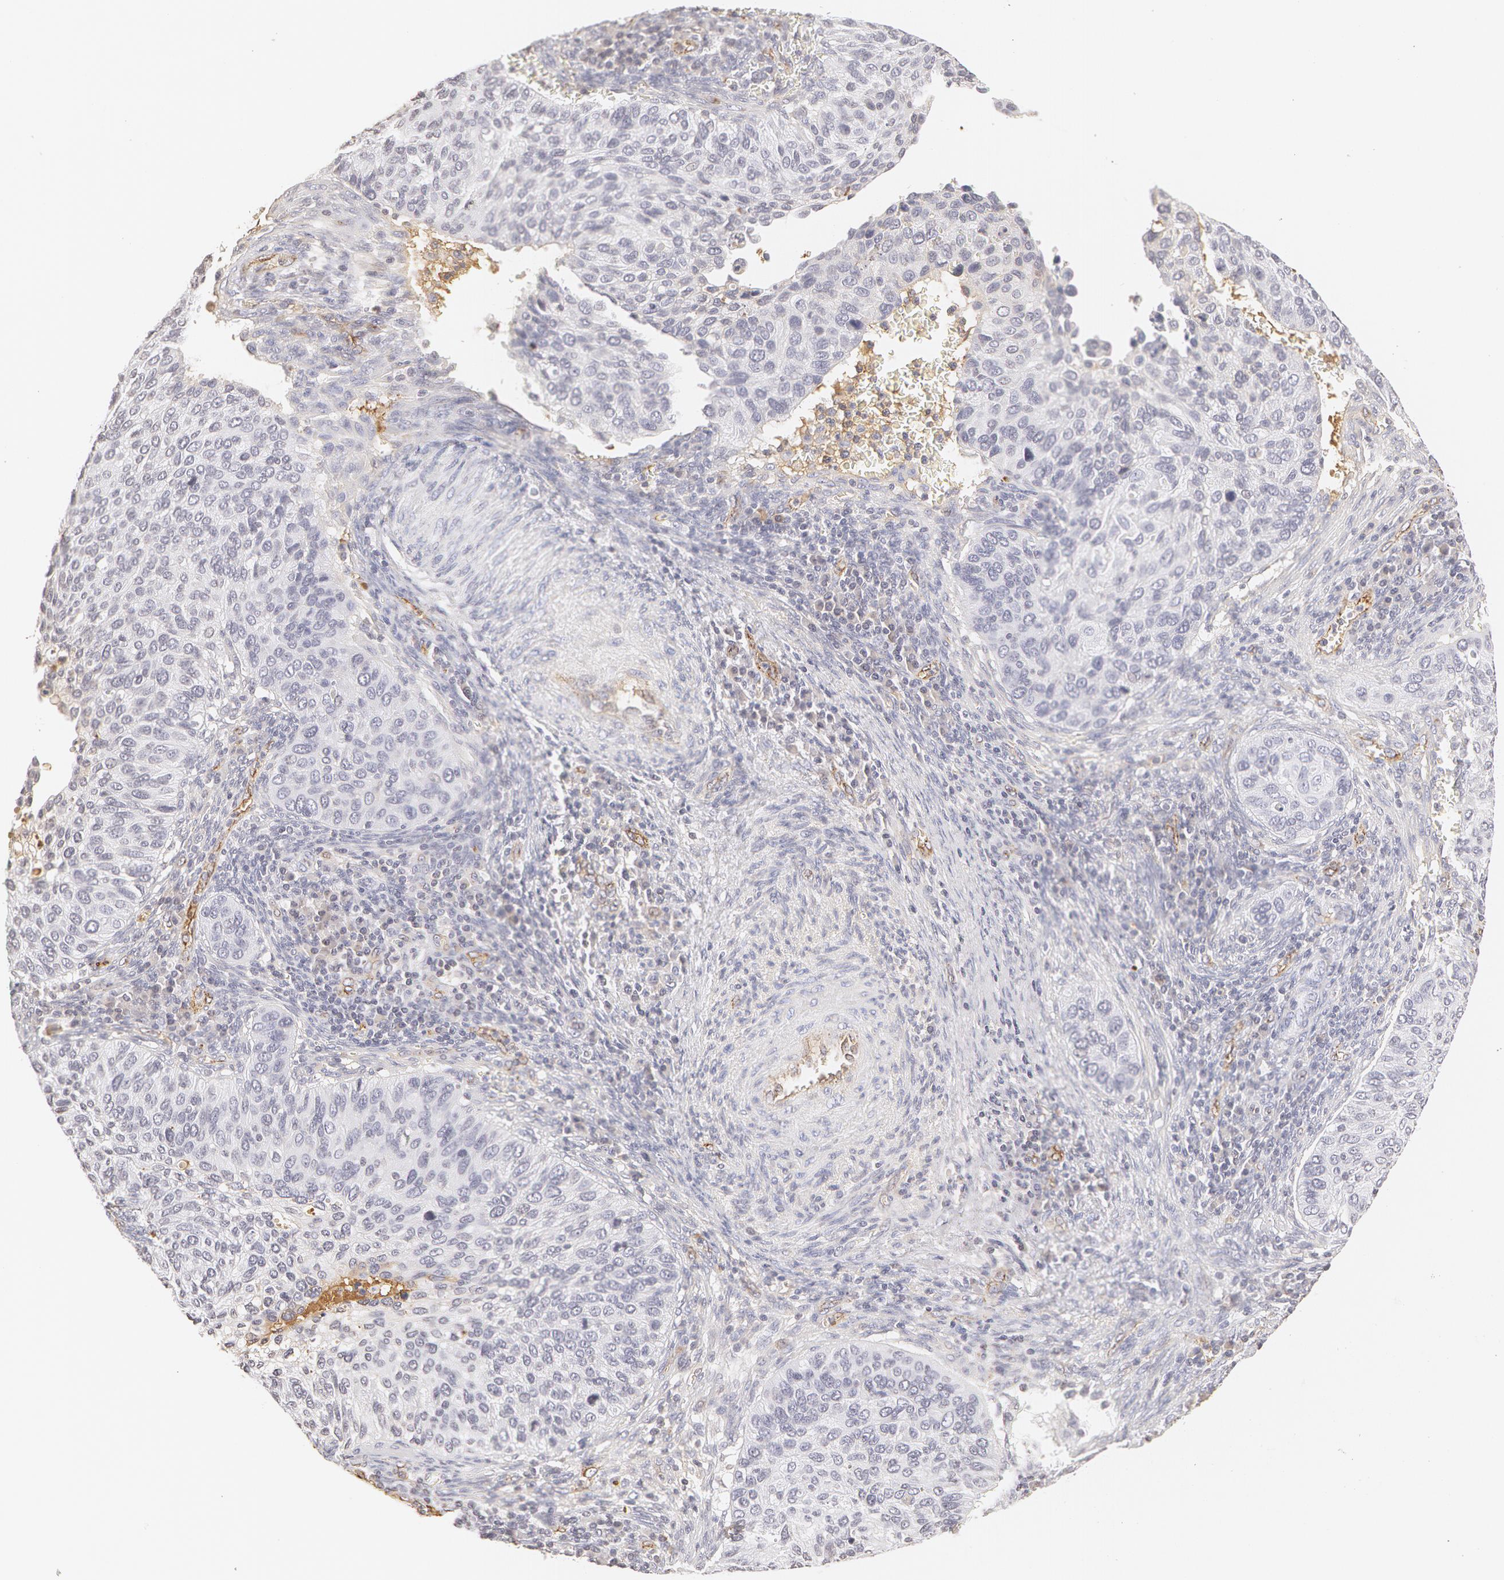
{"staining": {"intensity": "negative", "quantity": "none", "location": "none"}, "tissue": "cervical cancer", "cell_type": "Tumor cells", "image_type": "cancer", "snomed": [{"axis": "morphology", "description": "Adenocarcinoma, NOS"}, {"axis": "topography", "description": "Cervix"}], "caption": "This micrograph is of cervical adenocarcinoma stained with immunohistochemistry (IHC) to label a protein in brown with the nuclei are counter-stained blue. There is no staining in tumor cells. (DAB (3,3'-diaminobenzidine) immunohistochemistry (IHC) visualized using brightfield microscopy, high magnification).", "gene": "VWF", "patient": {"sex": "female", "age": 29}}